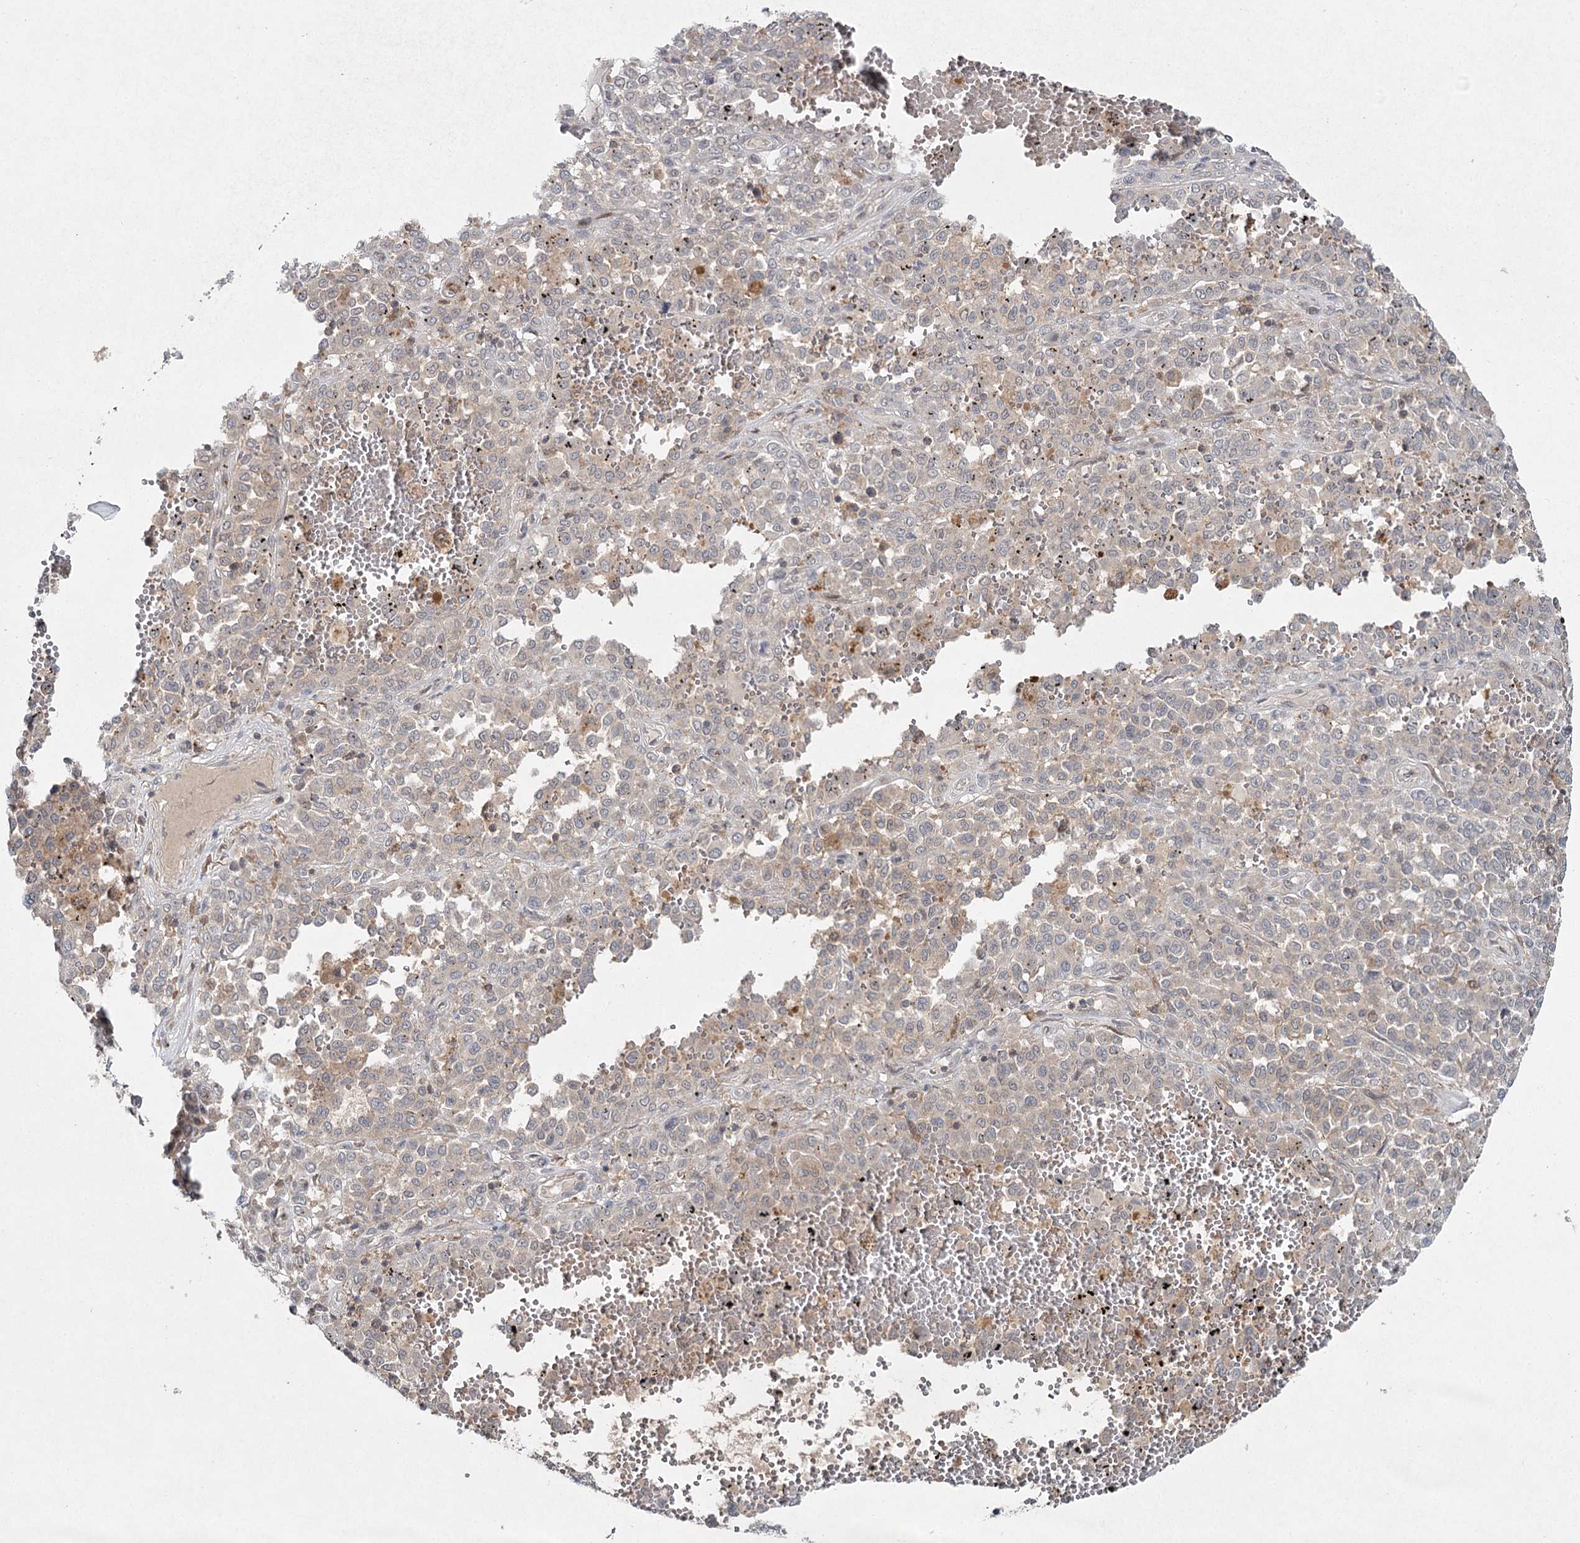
{"staining": {"intensity": "negative", "quantity": "none", "location": "none"}, "tissue": "melanoma", "cell_type": "Tumor cells", "image_type": "cancer", "snomed": [{"axis": "morphology", "description": "Malignant melanoma, Metastatic site"}, {"axis": "topography", "description": "Pancreas"}], "caption": "This is a photomicrograph of IHC staining of melanoma, which shows no positivity in tumor cells.", "gene": "WDR44", "patient": {"sex": "female", "age": 30}}